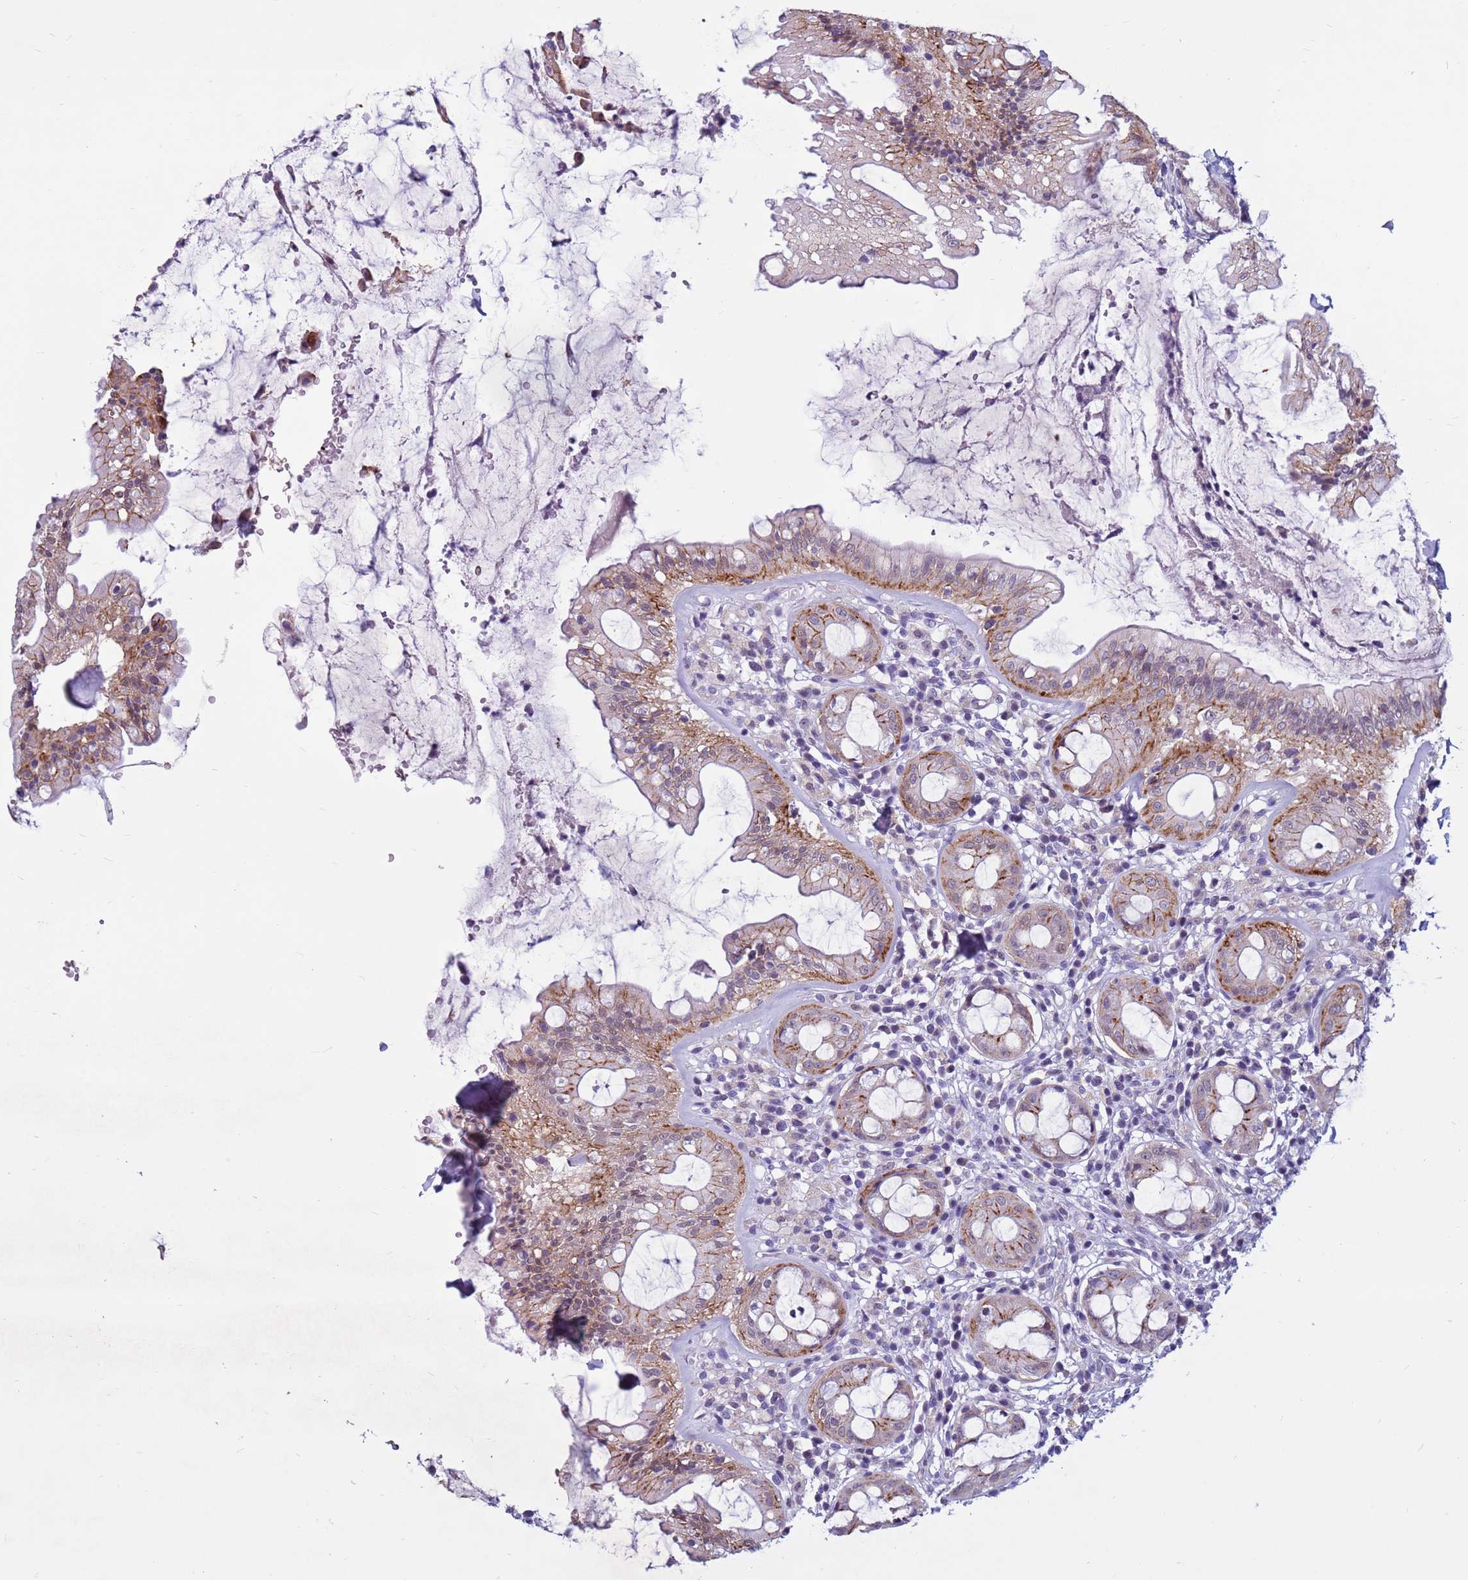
{"staining": {"intensity": "moderate", "quantity": ">75%", "location": "cytoplasmic/membranous"}, "tissue": "rectum", "cell_type": "Glandular cells", "image_type": "normal", "snomed": [{"axis": "morphology", "description": "Normal tissue, NOS"}, {"axis": "topography", "description": "Rectum"}], "caption": "Protein staining of benign rectum reveals moderate cytoplasmic/membranous staining in approximately >75% of glandular cells. (Stains: DAB in brown, nuclei in blue, Microscopy: brightfield microscopy at high magnification).", "gene": "CDK2AP2", "patient": {"sex": "female", "age": 57}}